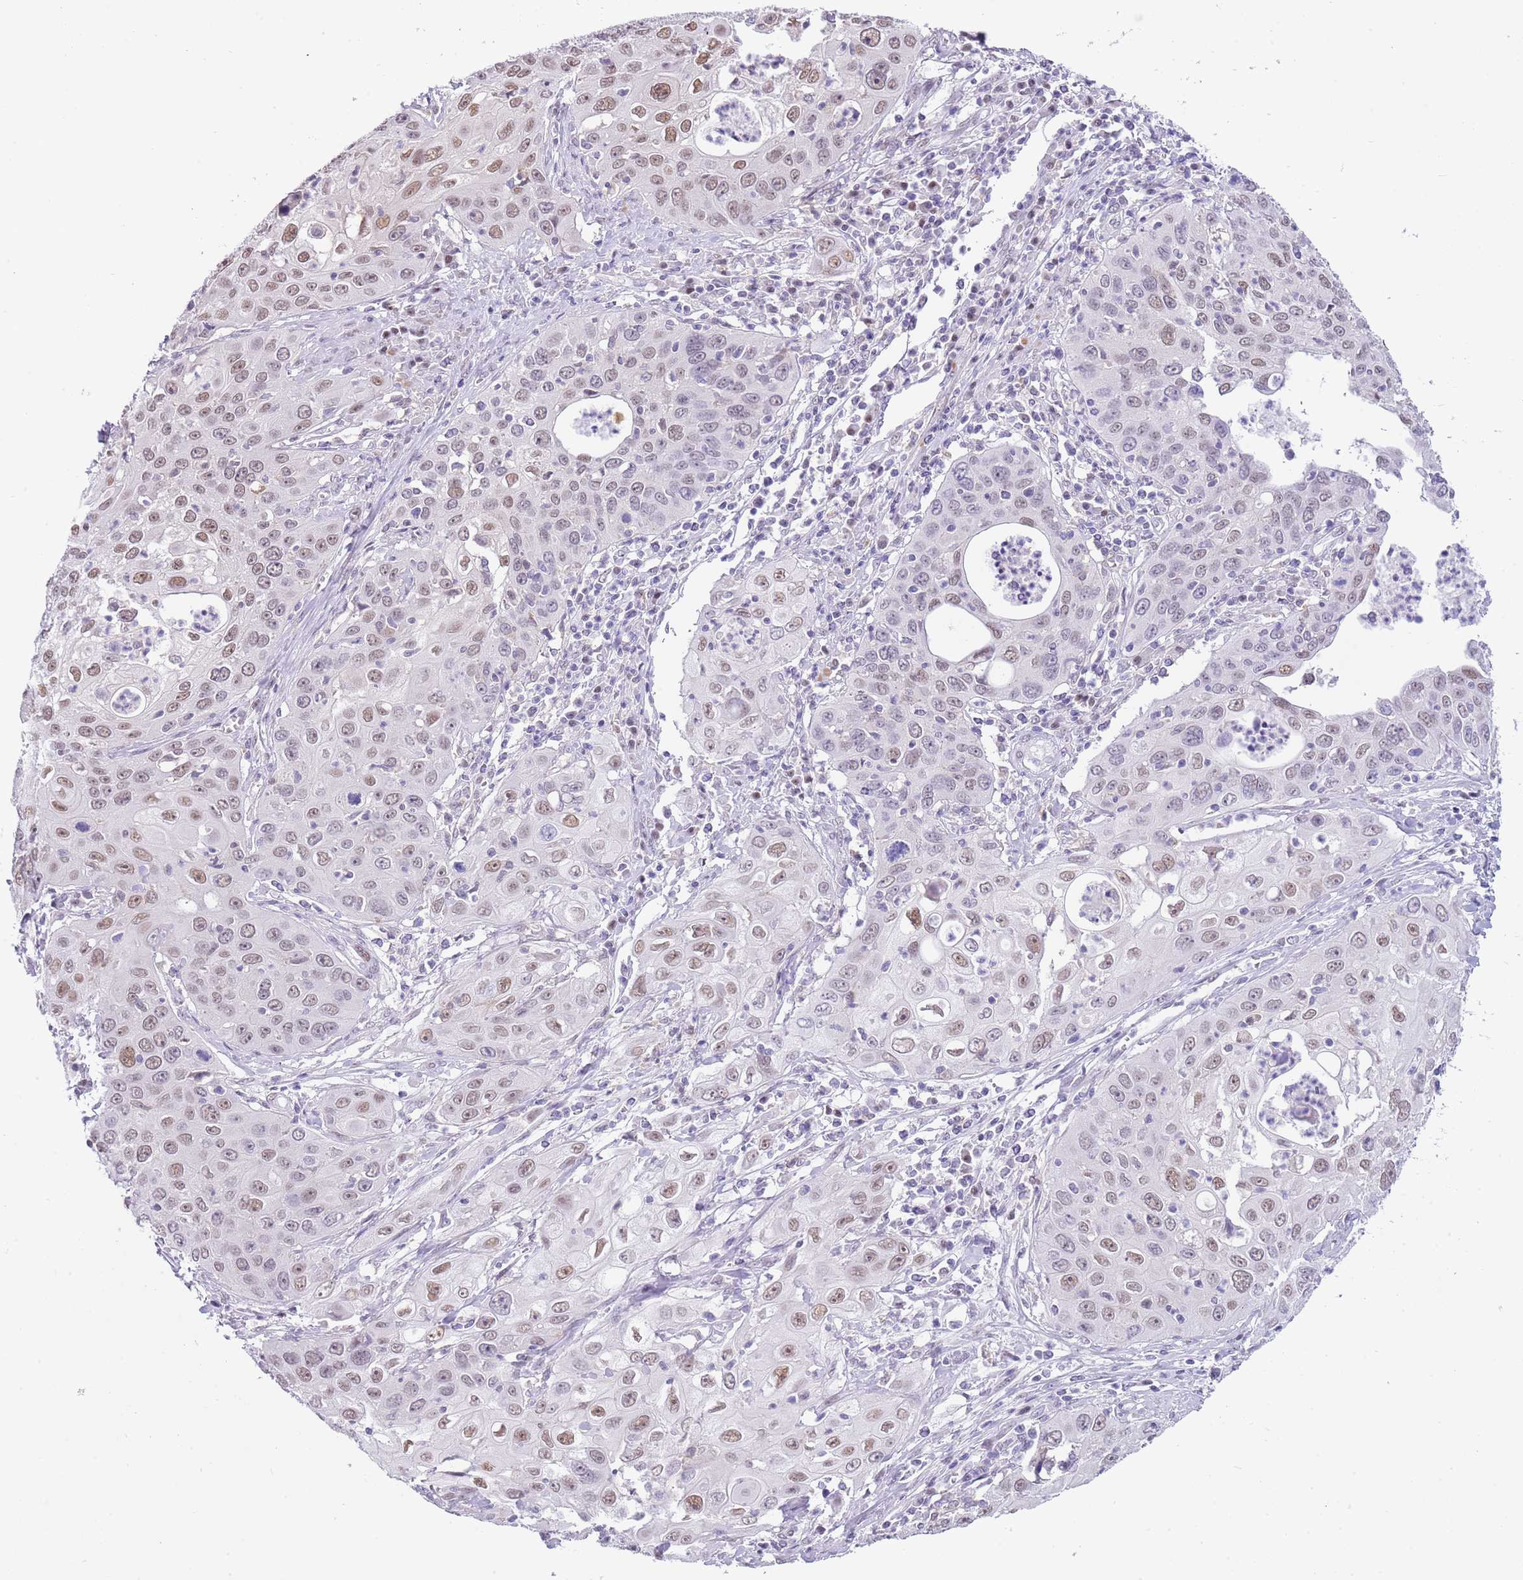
{"staining": {"intensity": "moderate", "quantity": "25%-75%", "location": "nuclear"}, "tissue": "cervical cancer", "cell_type": "Tumor cells", "image_type": "cancer", "snomed": [{"axis": "morphology", "description": "Squamous cell carcinoma, NOS"}, {"axis": "topography", "description": "Cervix"}], "caption": "Squamous cell carcinoma (cervical) stained with a brown dye displays moderate nuclear positive expression in approximately 25%-75% of tumor cells.", "gene": "PPP1R17", "patient": {"sex": "female", "age": 36}}